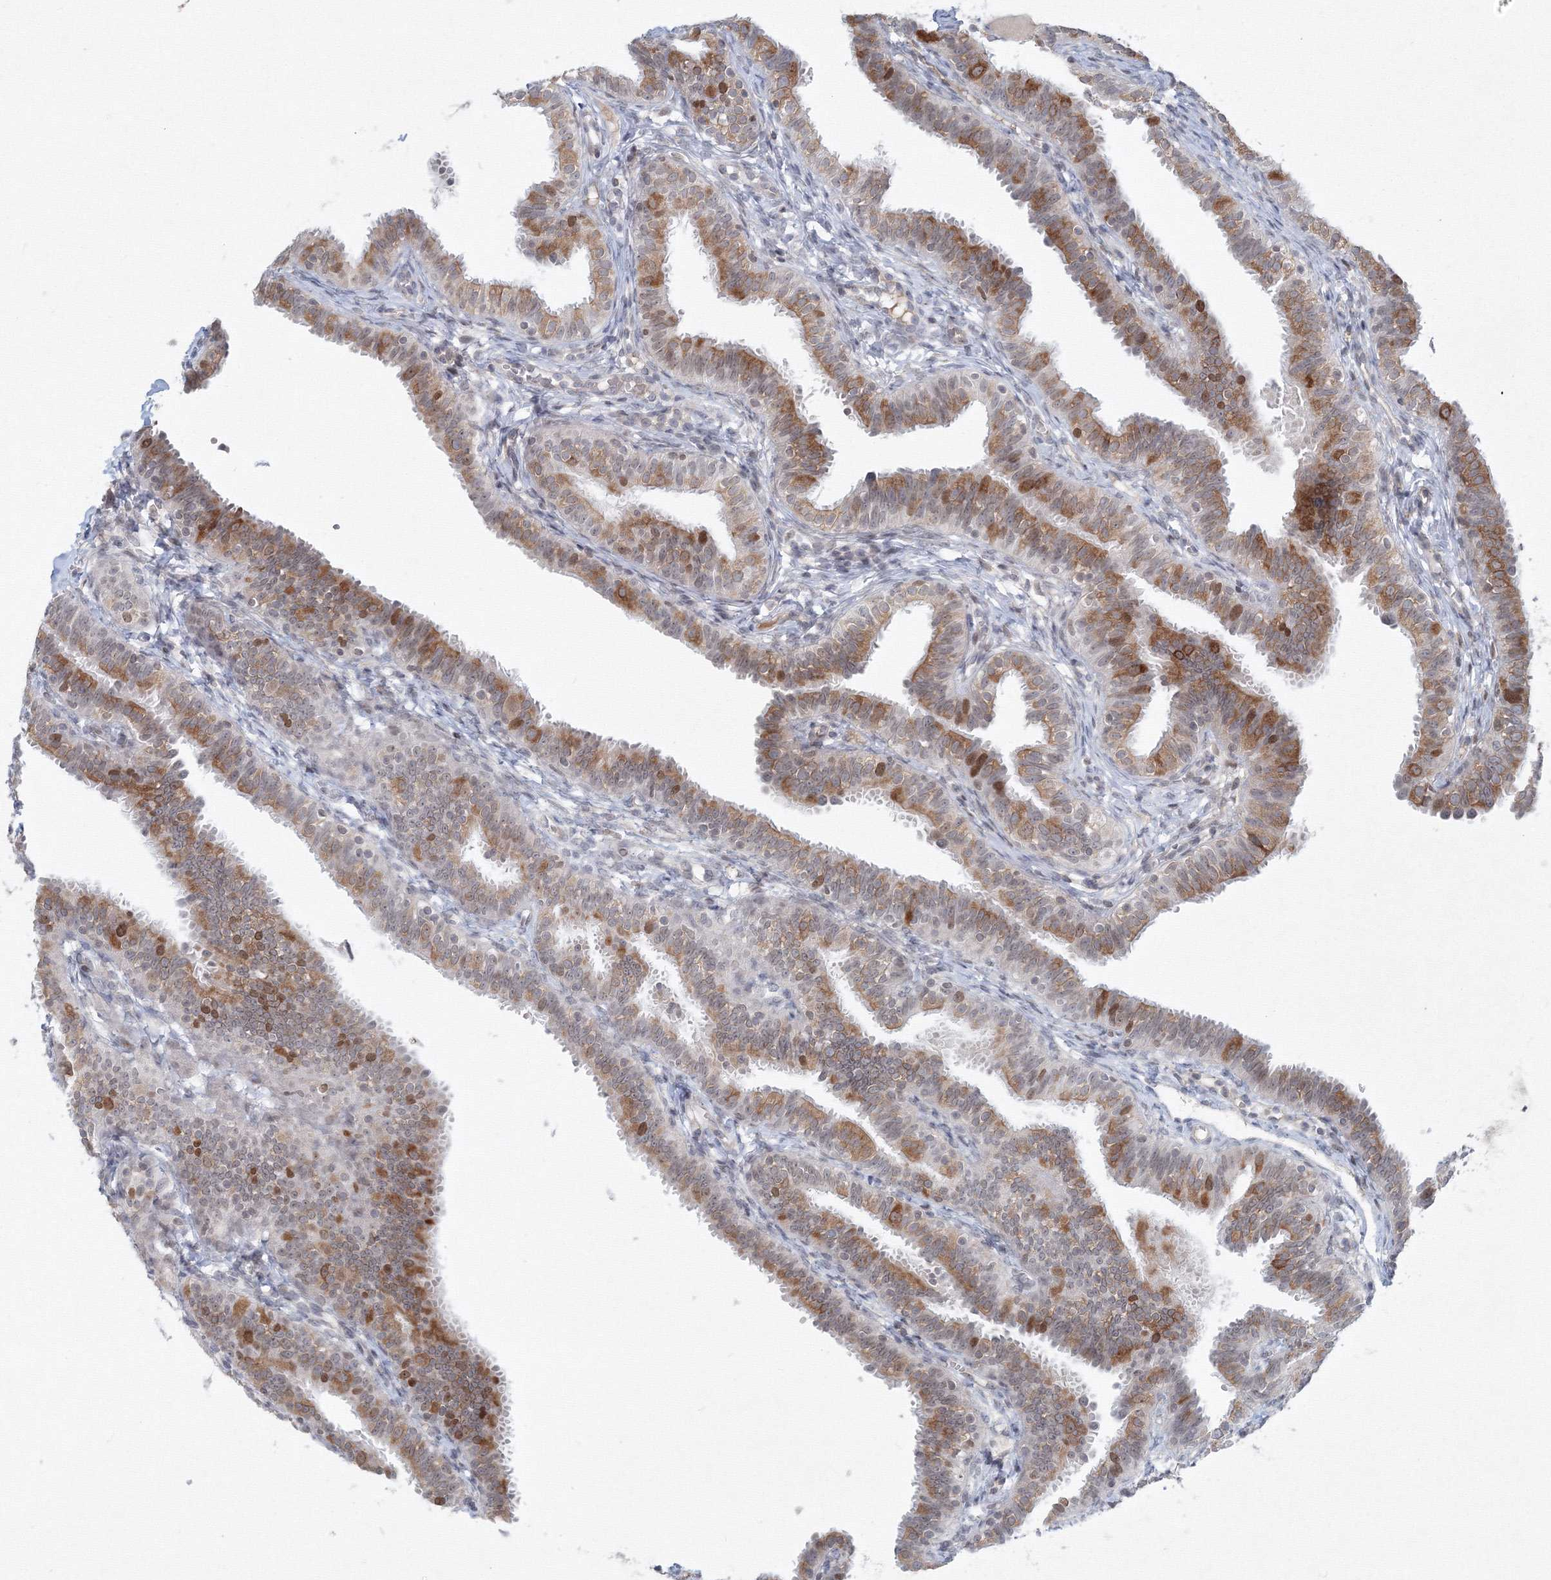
{"staining": {"intensity": "moderate", "quantity": "25%-75%", "location": "cytoplasmic/membranous"}, "tissue": "fallopian tube", "cell_type": "Glandular cells", "image_type": "normal", "snomed": [{"axis": "morphology", "description": "Normal tissue, NOS"}, {"axis": "topography", "description": "Fallopian tube"}], "caption": "Immunohistochemical staining of benign human fallopian tube demonstrates medium levels of moderate cytoplasmic/membranous positivity in about 25%-75% of glandular cells. The staining is performed using DAB (3,3'-diaminobenzidine) brown chromogen to label protein expression. The nuclei are counter-stained blue using hematoxylin.", "gene": "KIF4A", "patient": {"sex": "female", "age": 35}}